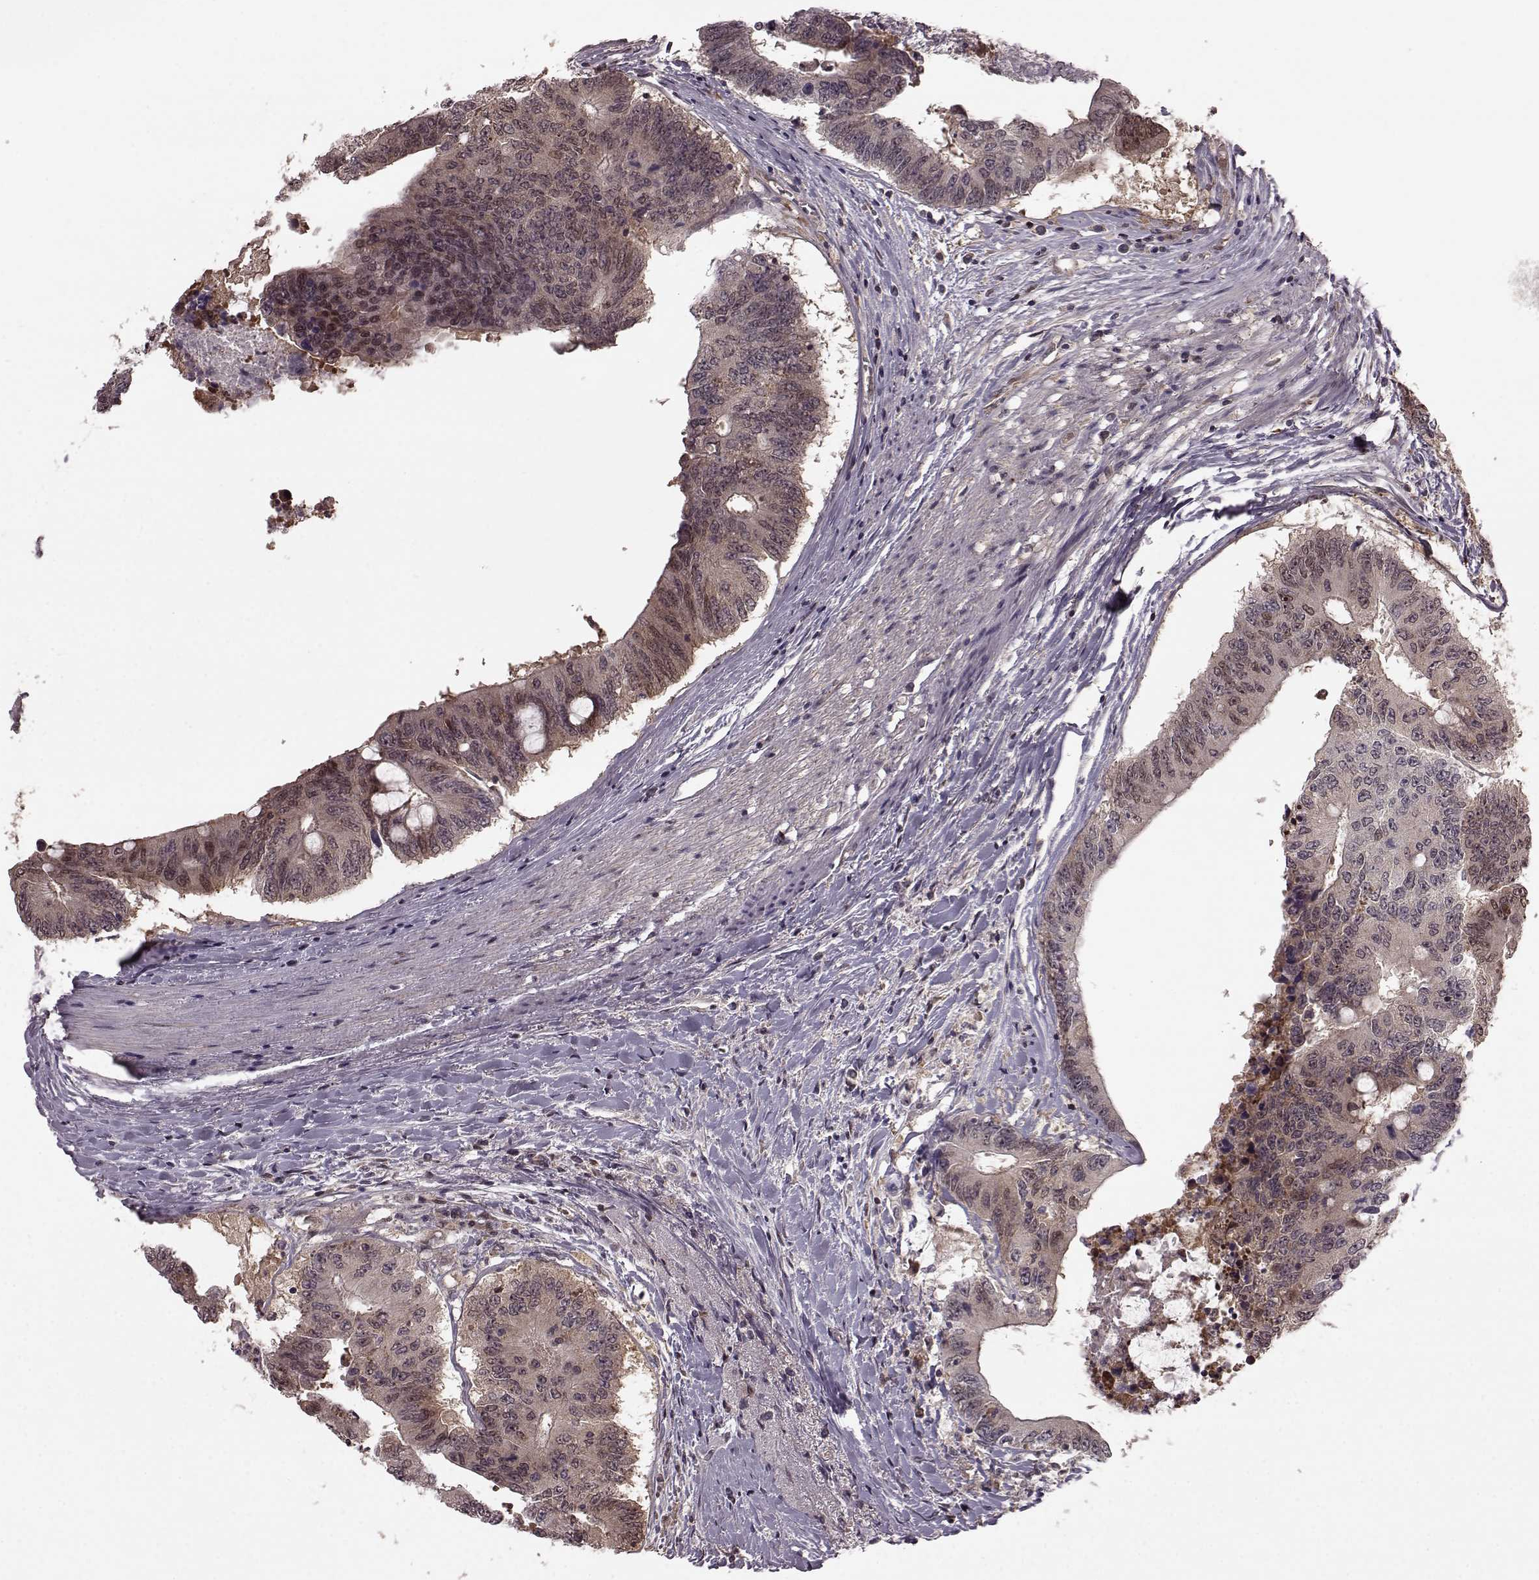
{"staining": {"intensity": "weak", "quantity": "<25%", "location": "nuclear"}, "tissue": "colorectal cancer", "cell_type": "Tumor cells", "image_type": "cancer", "snomed": [{"axis": "morphology", "description": "Adenocarcinoma, NOS"}, {"axis": "topography", "description": "Rectum"}], "caption": "High power microscopy photomicrograph of an immunohistochemistry (IHC) micrograph of colorectal cancer (adenocarcinoma), revealing no significant expression in tumor cells.", "gene": "GSS", "patient": {"sex": "male", "age": 59}}